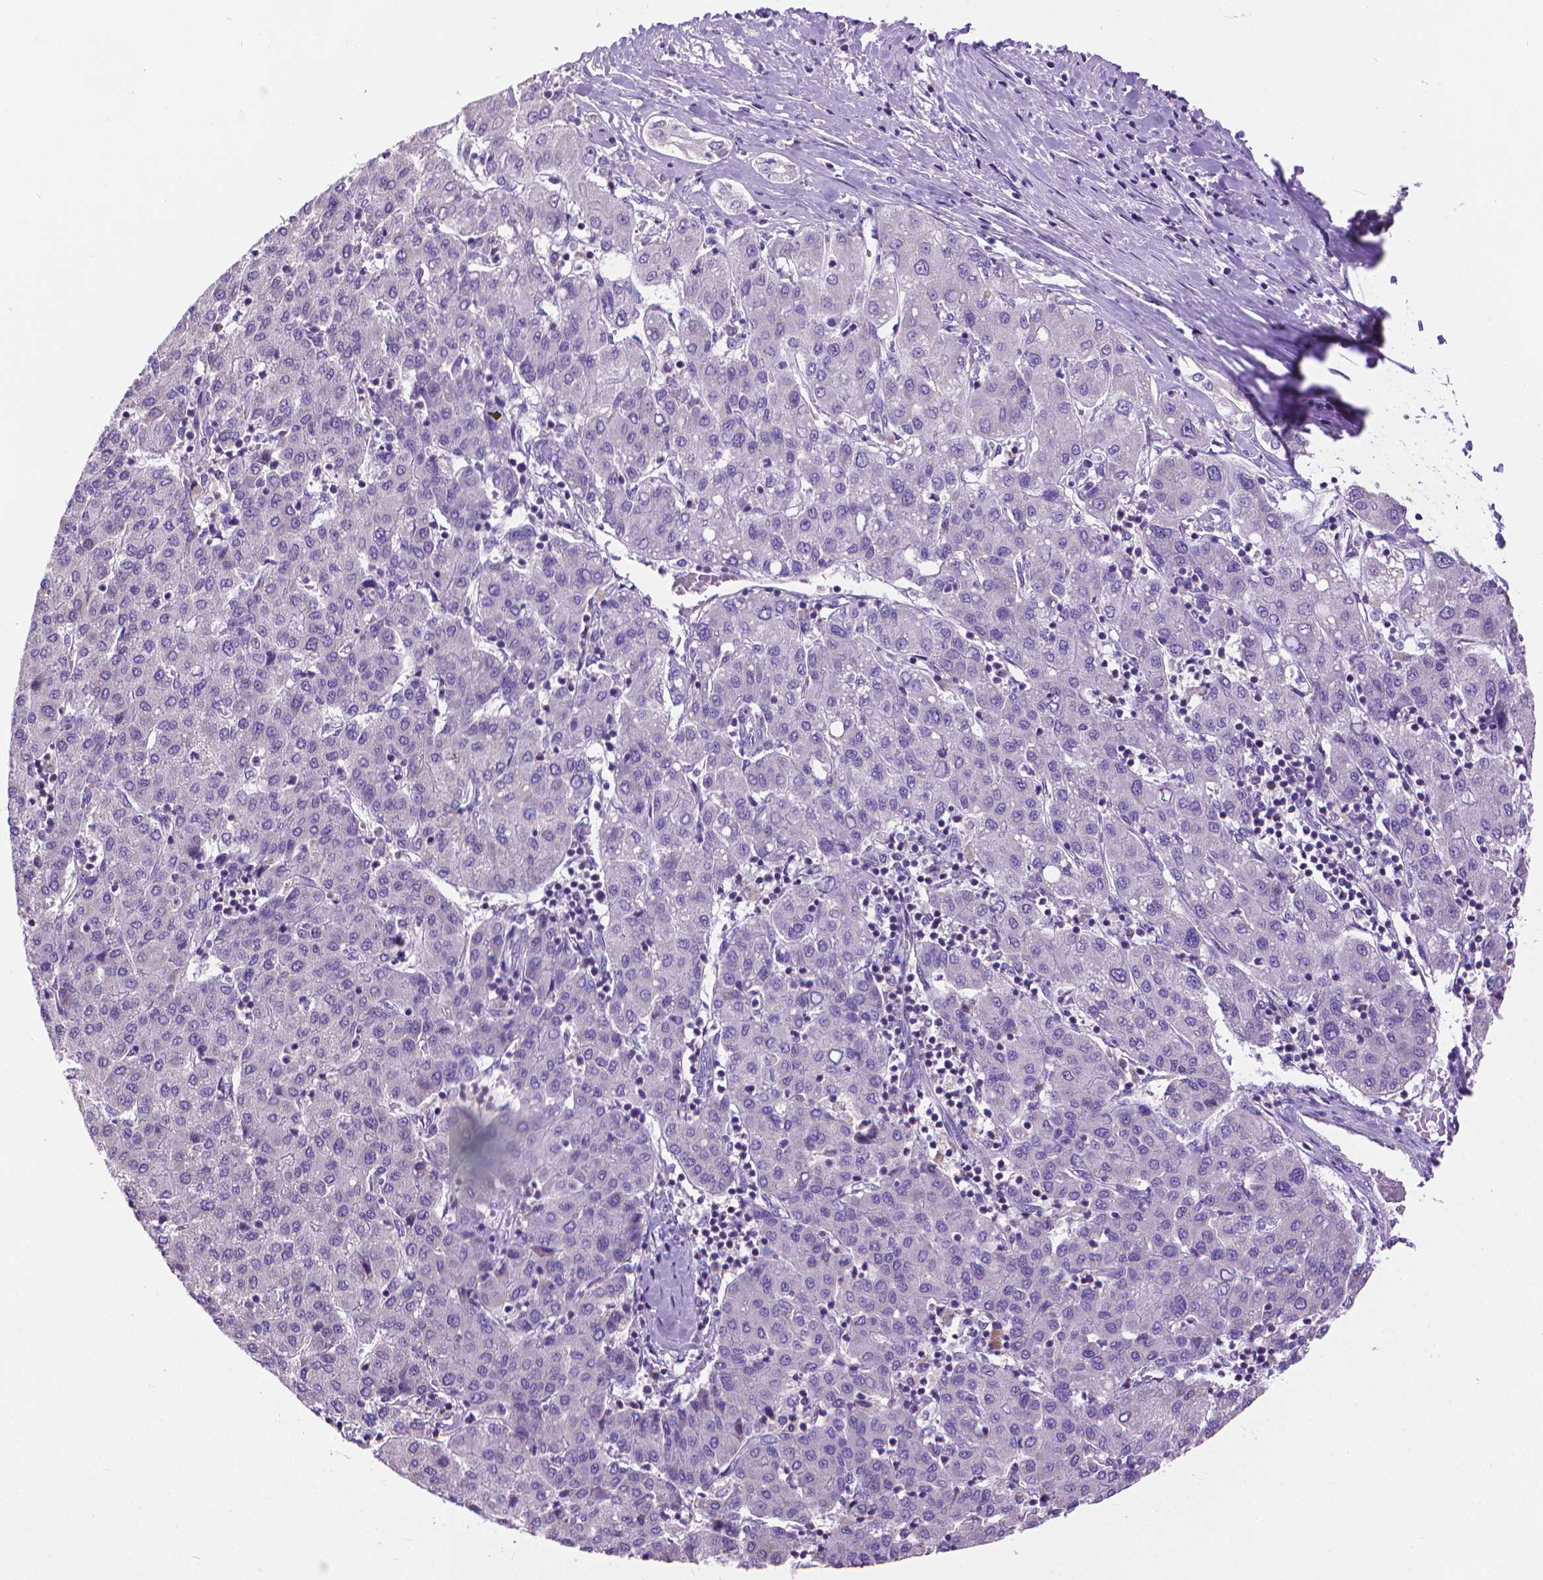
{"staining": {"intensity": "negative", "quantity": "none", "location": "none"}, "tissue": "liver cancer", "cell_type": "Tumor cells", "image_type": "cancer", "snomed": [{"axis": "morphology", "description": "Carcinoma, Hepatocellular, NOS"}, {"axis": "topography", "description": "Liver"}], "caption": "IHC histopathology image of human liver hepatocellular carcinoma stained for a protein (brown), which reveals no expression in tumor cells. The staining is performed using DAB brown chromogen with nuclei counter-stained in using hematoxylin.", "gene": "SYN1", "patient": {"sex": "male", "age": 65}}